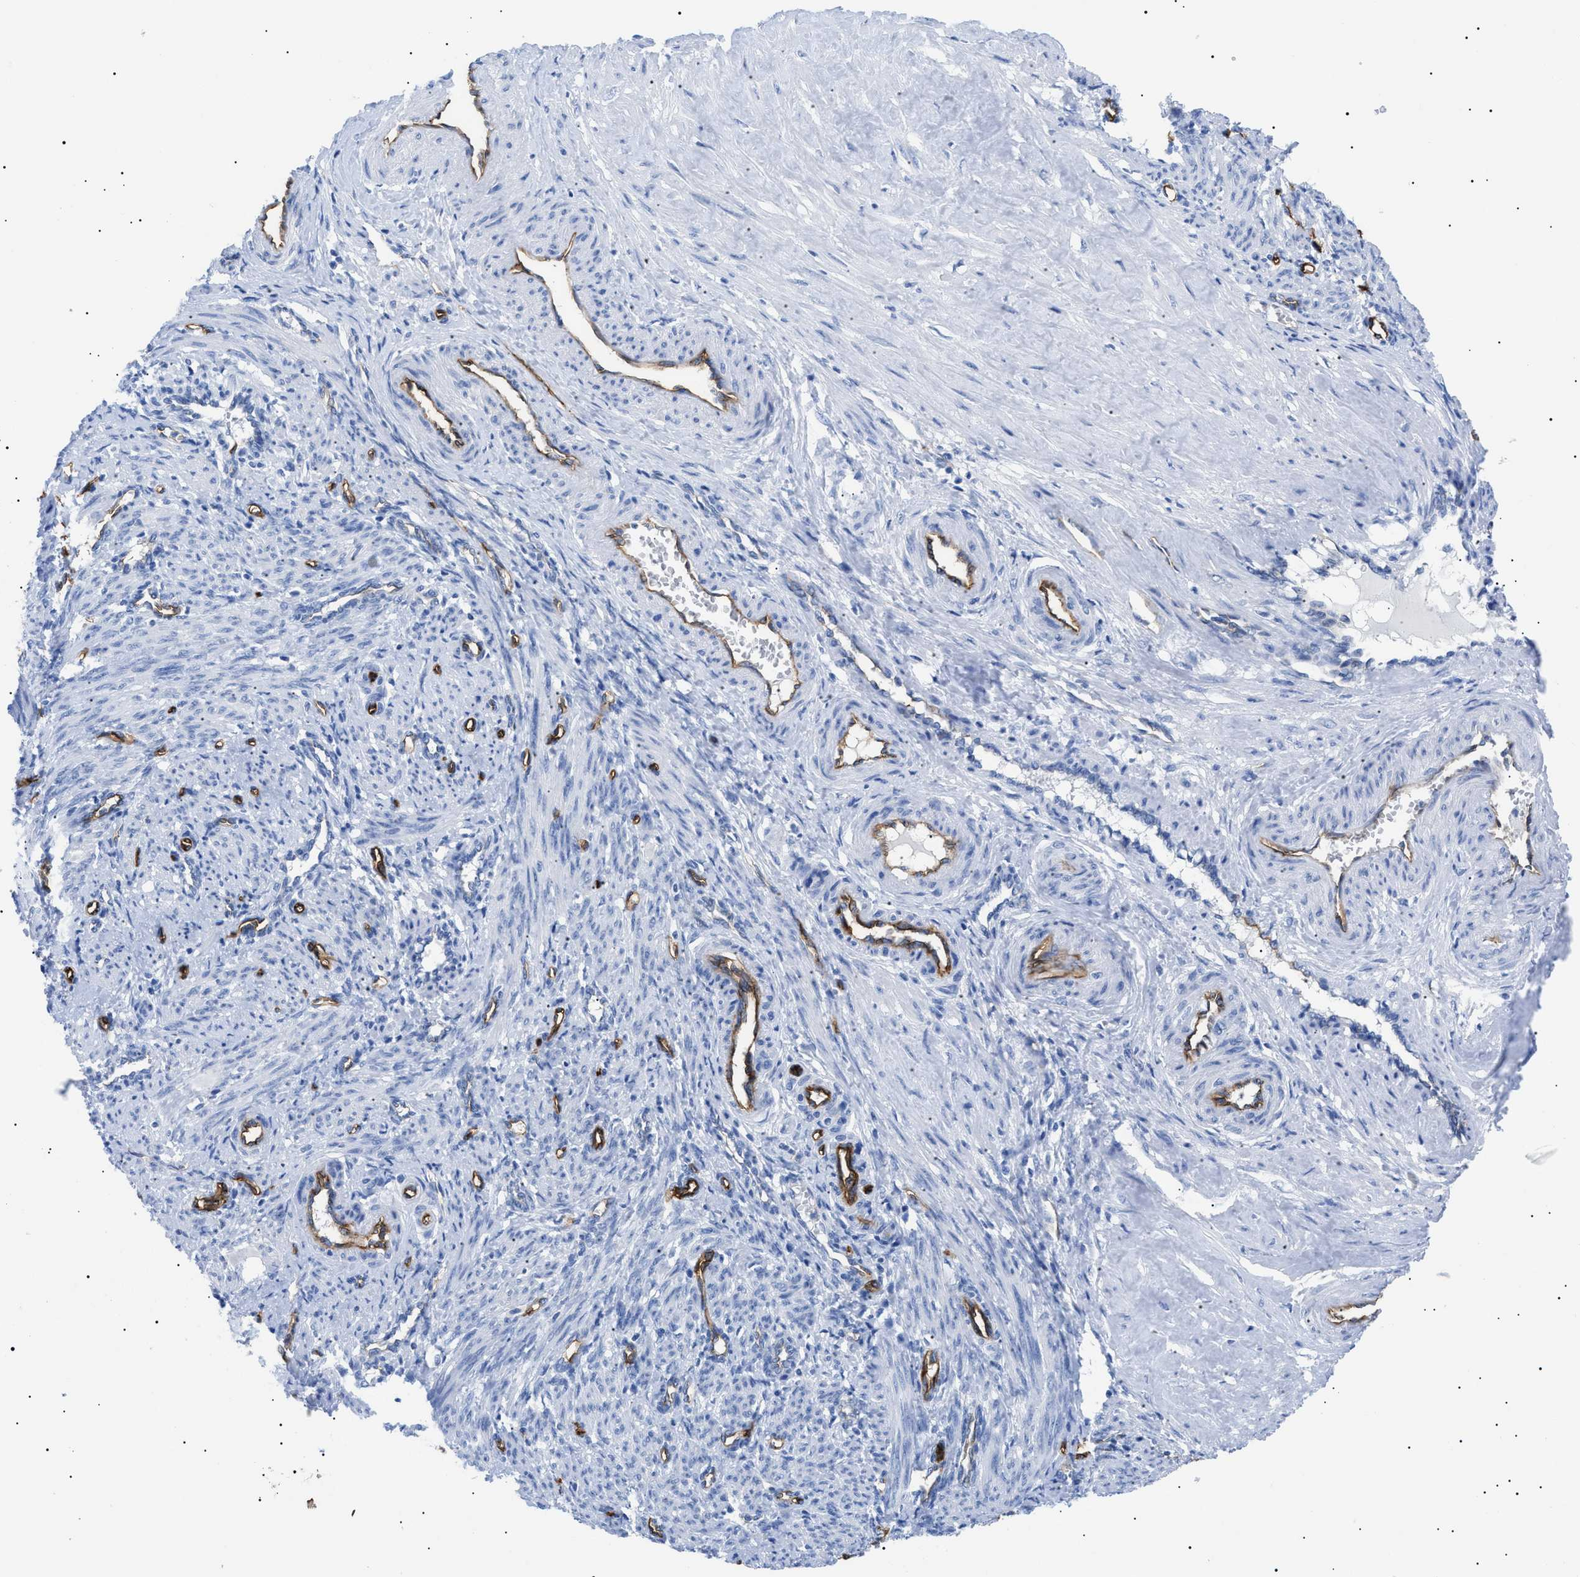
{"staining": {"intensity": "negative", "quantity": "none", "location": "none"}, "tissue": "smooth muscle", "cell_type": "Smooth muscle cells", "image_type": "normal", "snomed": [{"axis": "morphology", "description": "Normal tissue, NOS"}, {"axis": "topography", "description": "Endometrium"}], "caption": "This is a image of immunohistochemistry staining of normal smooth muscle, which shows no positivity in smooth muscle cells.", "gene": "PODXL", "patient": {"sex": "female", "age": 33}}